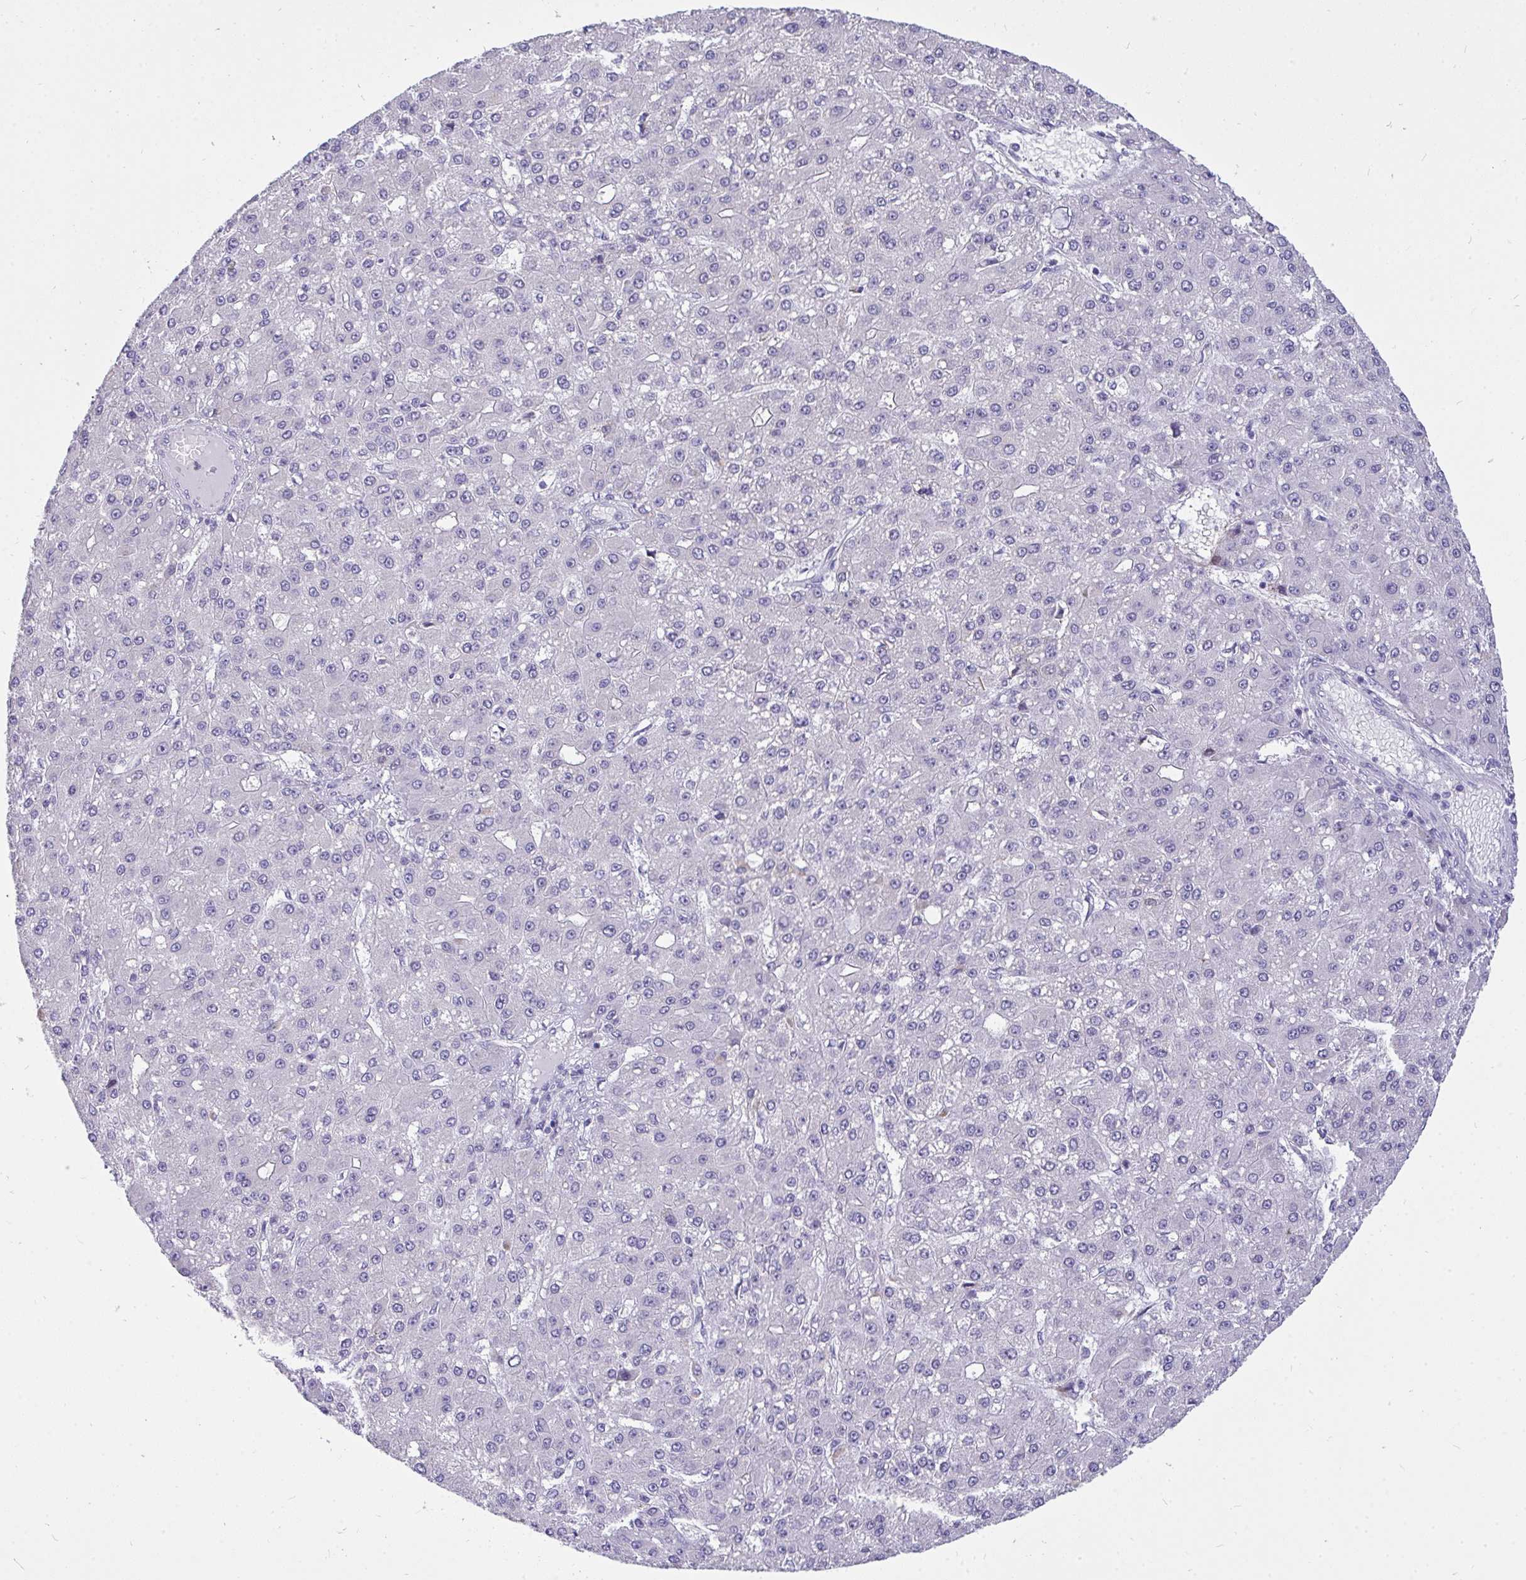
{"staining": {"intensity": "negative", "quantity": "none", "location": "none"}, "tissue": "liver cancer", "cell_type": "Tumor cells", "image_type": "cancer", "snomed": [{"axis": "morphology", "description": "Carcinoma, Hepatocellular, NOS"}, {"axis": "topography", "description": "Liver"}], "caption": "There is no significant staining in tumor cells of liver cancer (hepatocellular carcinoma).", "gene": "VGLL3", "patient": {"sex": "male", "age": 67}}